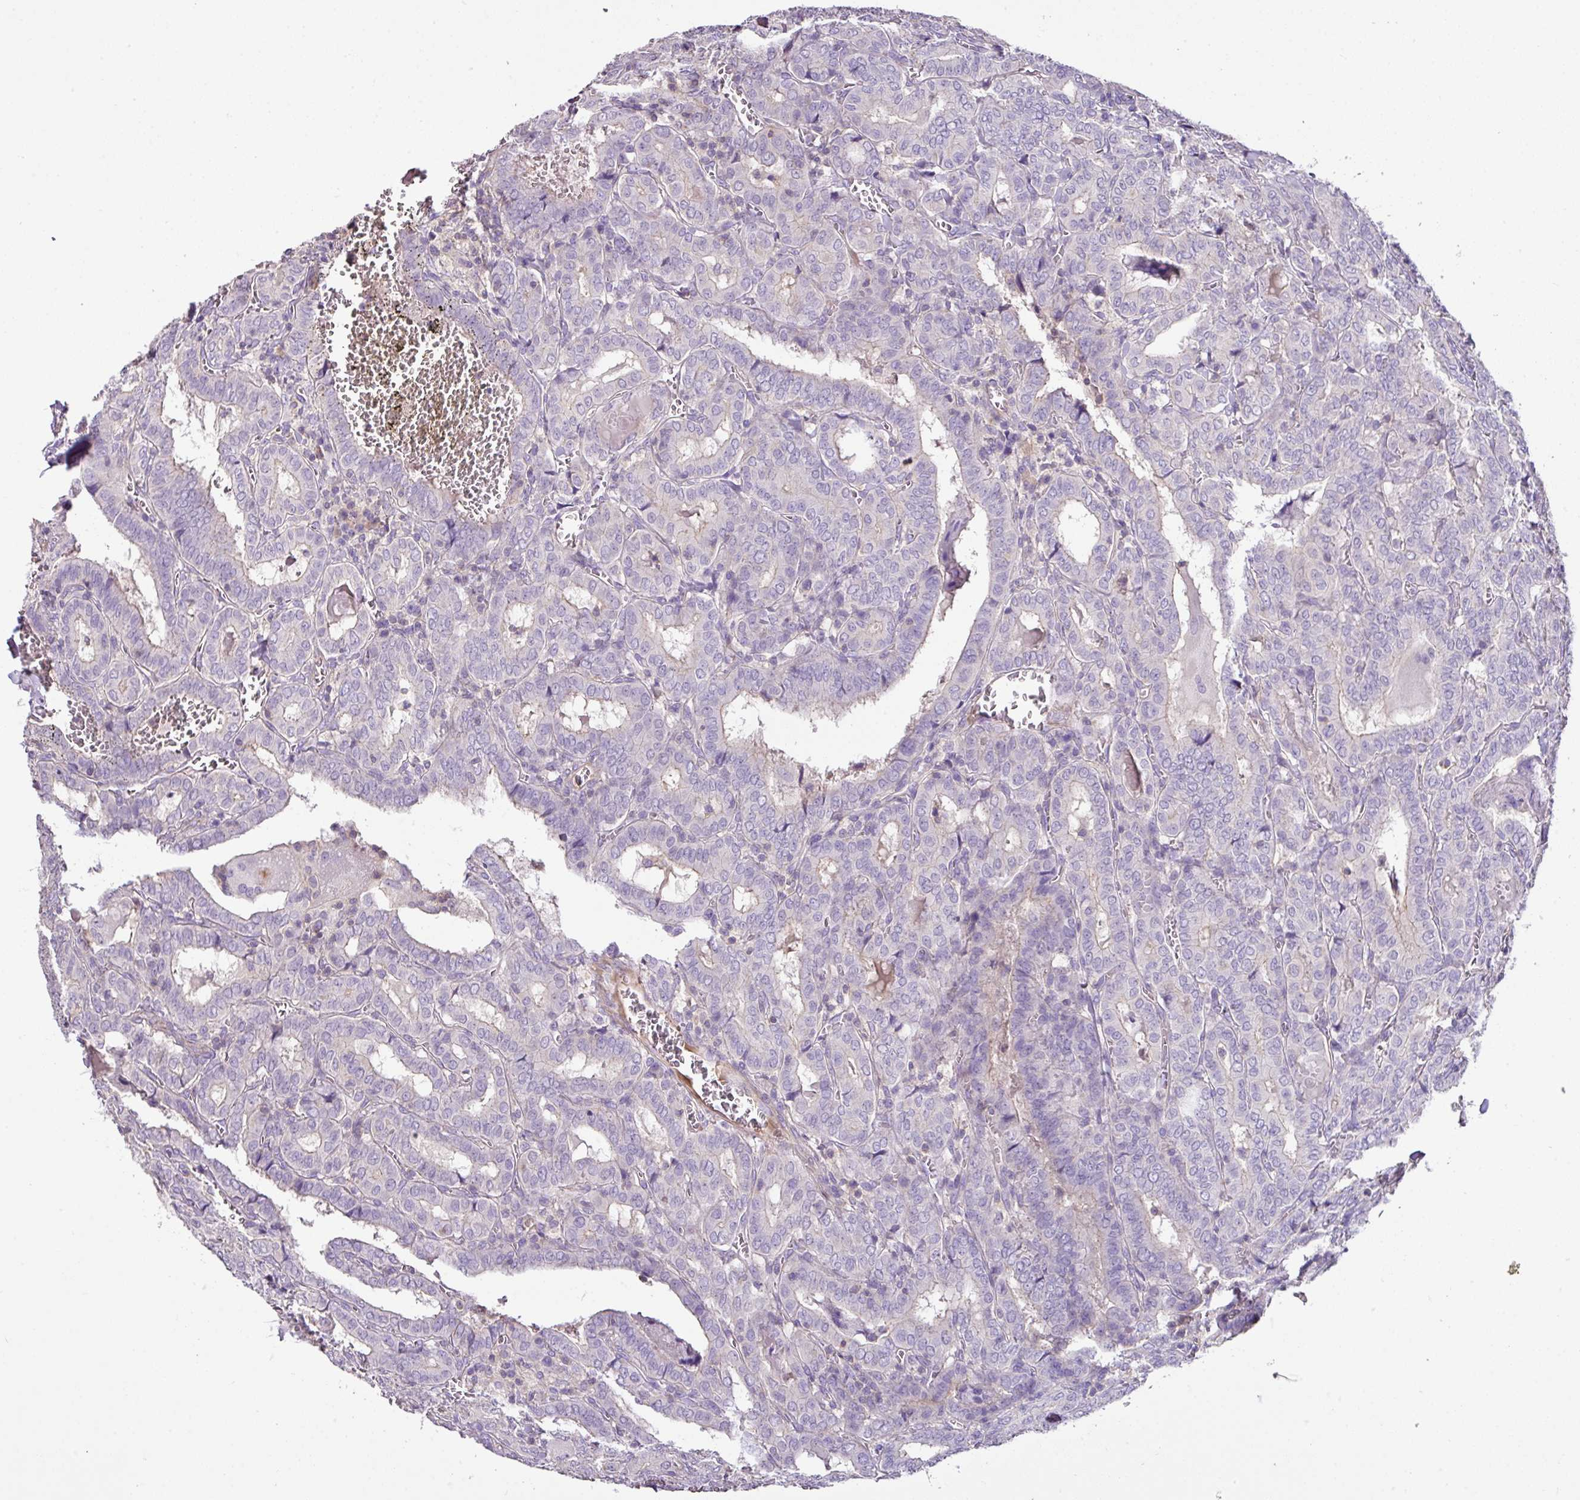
{"staining": {"intensity": "negative", "quantity": "none", "location": "none"}, "tissue": "thyroid cancer", "cell_type": "Tumor cells", "image_type": "cancer", "snomed": [{"axis": "morphology", "description": "Papillary adenocarcinoma, NOS"}, {"axis": "topography", "description": "Thyroid gland"}], "caption": "High power microscopy photomicrograph of an immunohistochemistry (IHC) micrograph of thyroid papillary adenocarcinoma, revealing no significant expression in tumor cells.", "gene": "AGR3", "patient": {"sex": "female", "age": 72}}